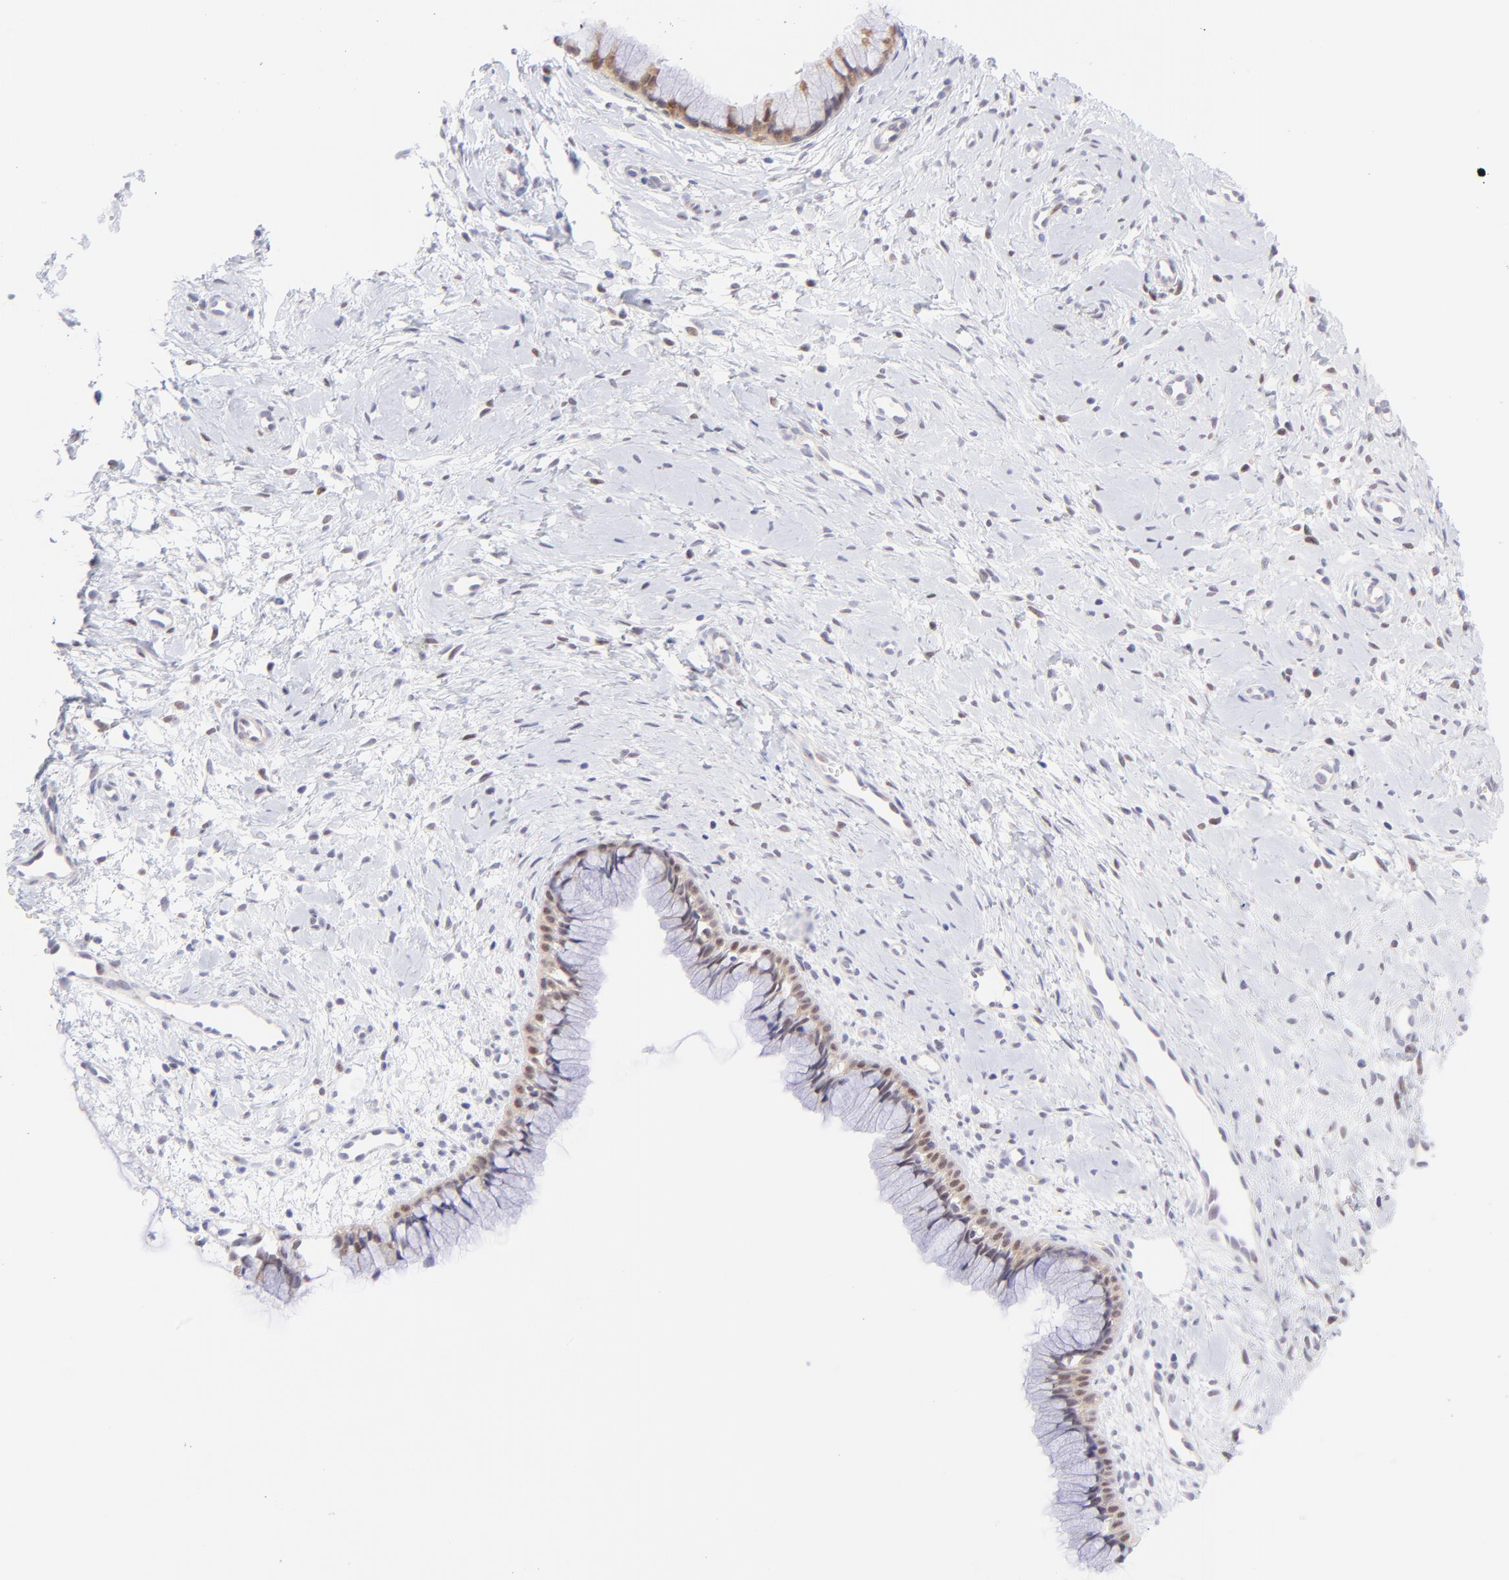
{"staining": {"intensity": "moderate", "quantity": "25%-75%", "location": "nuclear"}, "tissue": "cervix", "cell_type": "Glandular cells", "image_type": "normal", "snomed": [{"axis": "morphology", "description": "Normal tissue, NOS"}, {"axis": "topography", "description": "Cervix"}], "caption": "Immunohistochemistry (IHC) of normal cervix exhibits medium levels of moderate nuclear positivity in about 25%-75% of glandular cells.", "gene": "PBDC1", "patient": {"sex": "female", "age": 46}}